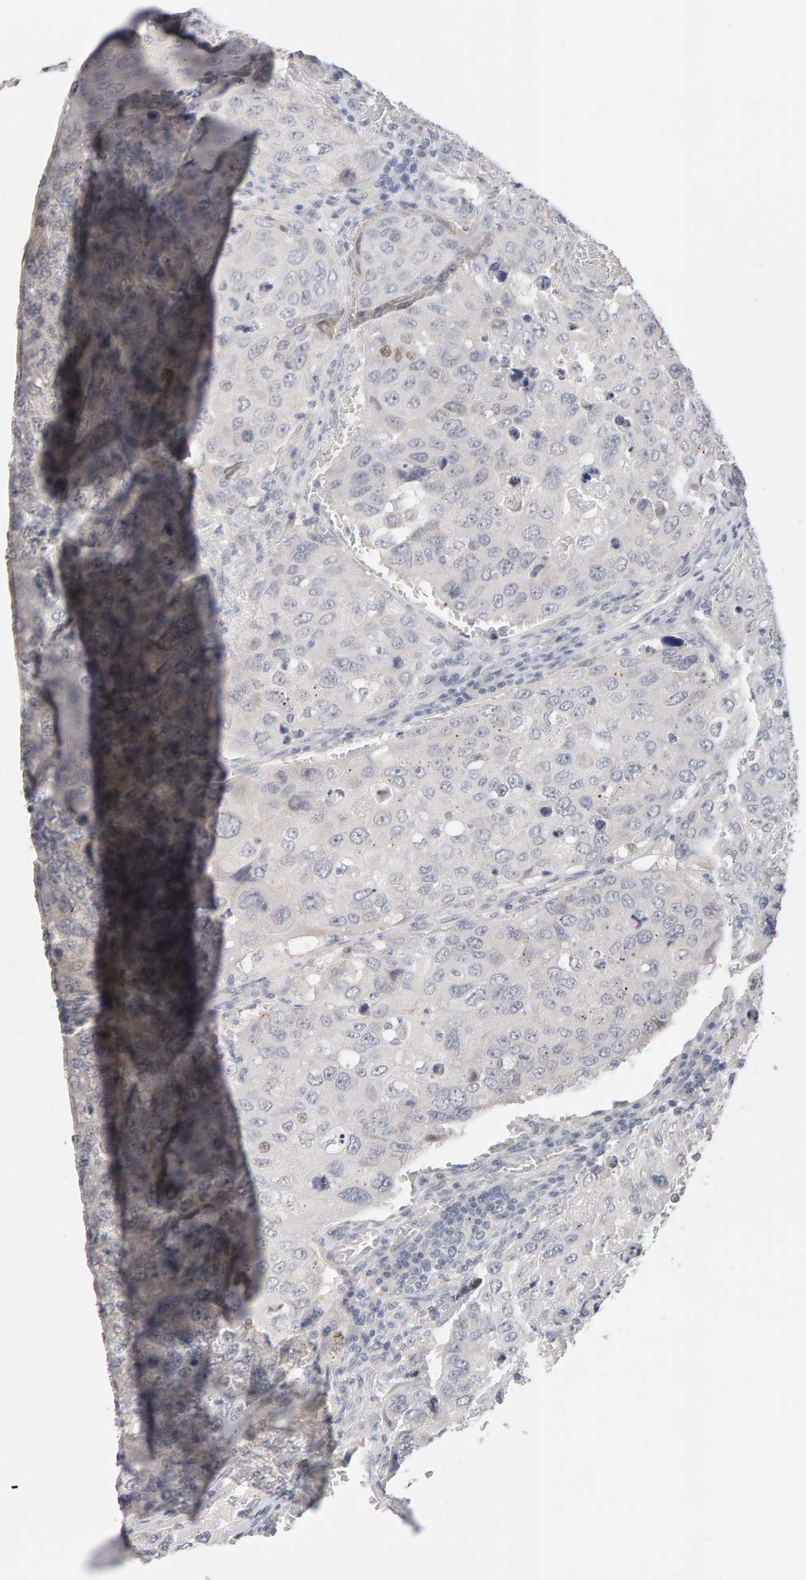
{"staining": {"intensity": "negative", "quantity": "none", "location": "none"}, "tissue": "urothelial cancer", "cell_type": "Tumor cells", "image_type": "cancer", "snomed": [{"axis": "morphology", "description": "Urothelial carcinoma, High grade"}, {"axis": "topography", "description": "Lymph node"}, {"axis": "topography", "description": "Urinary bladder"}], "caption": "High magnification brightfield microscopy of urothelial cancer stained with DAB (brown) and counterstained with hematoxylin (blue): tumor cells show no significant expression.", "gene": "HNF4A", "patient": {"sex": "male", "age": 51}}